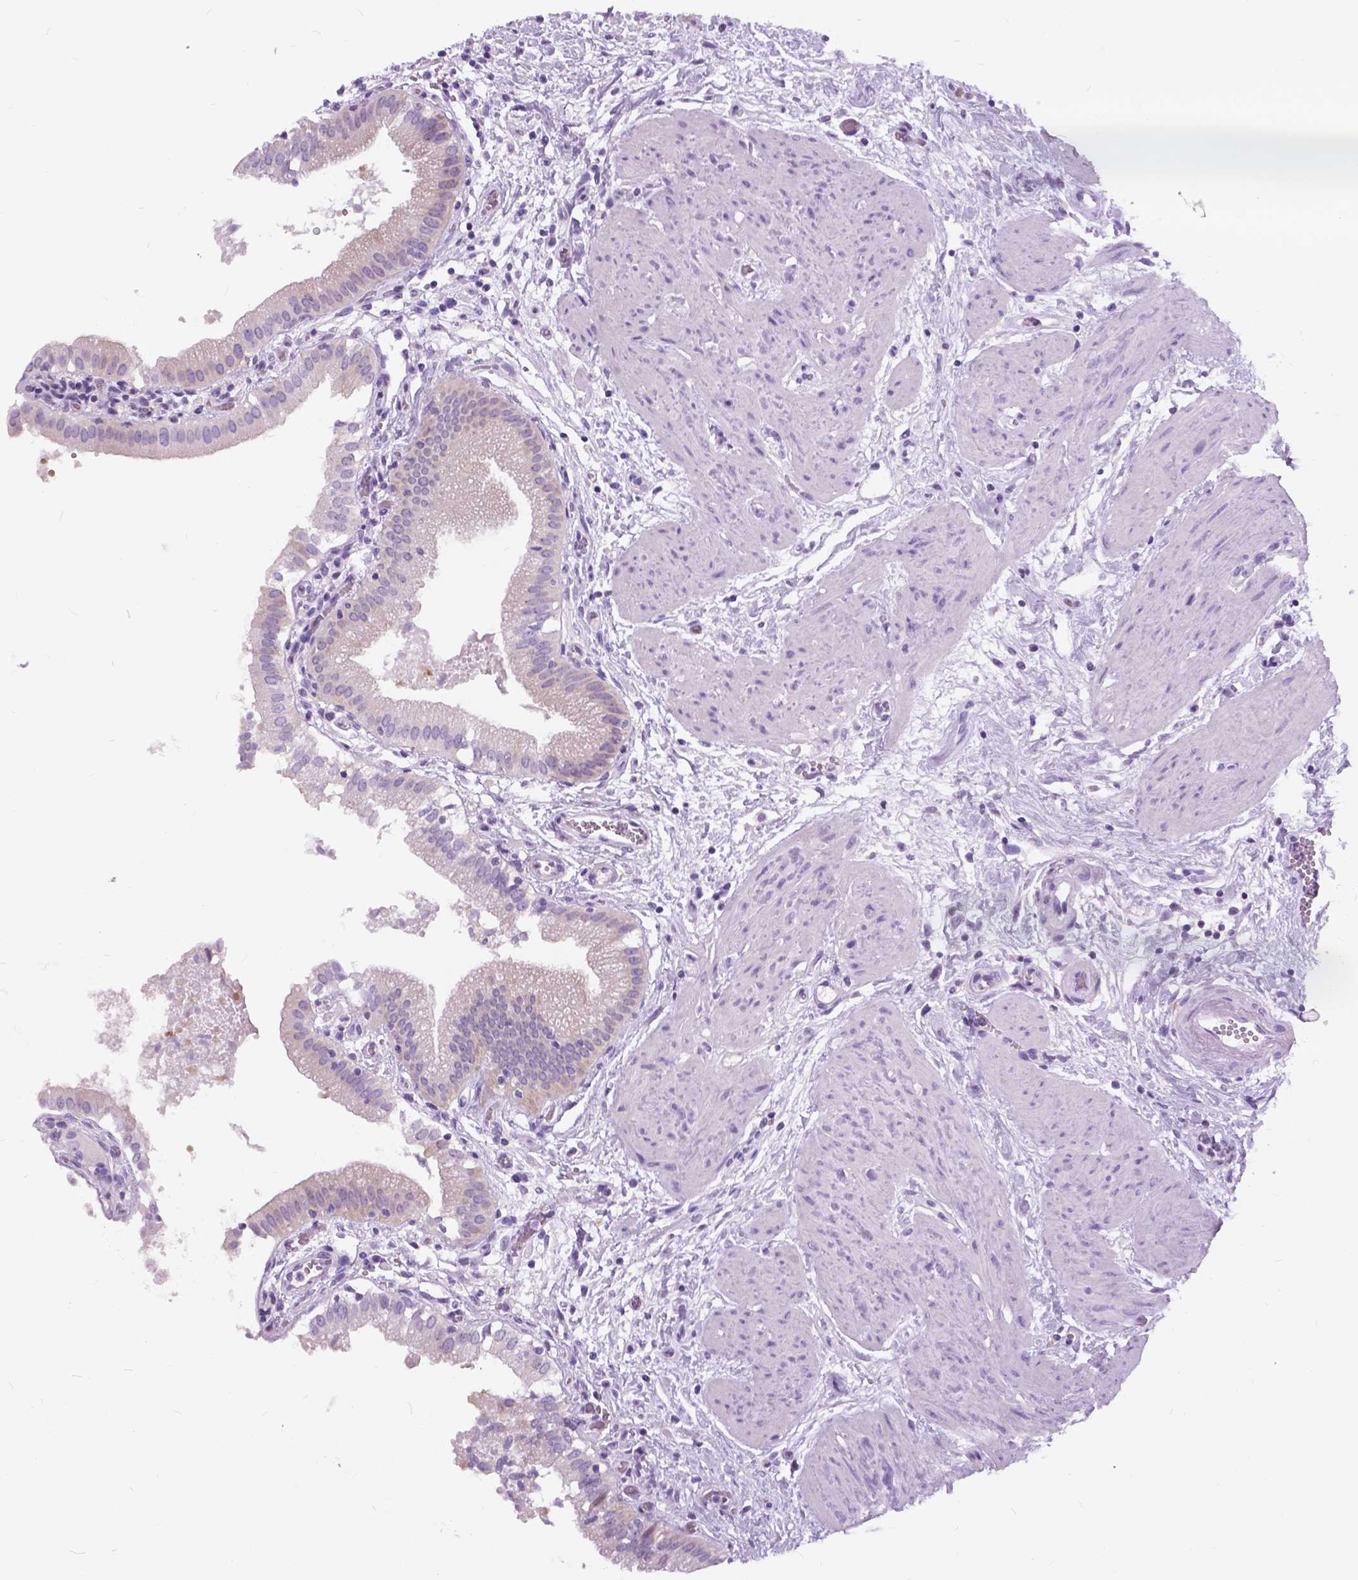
{"staining": {"intensity": "negative", "quantity": "none", "location": "none"}, "tissue": "gallbladder", "cell_type": "Glandular cells", "image_type": "normal", "snomed": [{"axis": "morphology", "description": "Normal tissue, NOS"}, {"axis": "topography", "description": "Gallbladder"}], "caption": "Unremarkable gallbladder was stained to show a protein in brown. There is no significant positivity in glandular cells.", "gene": "TP53TG5", "patient": {"sex": "female", "age": 65}}